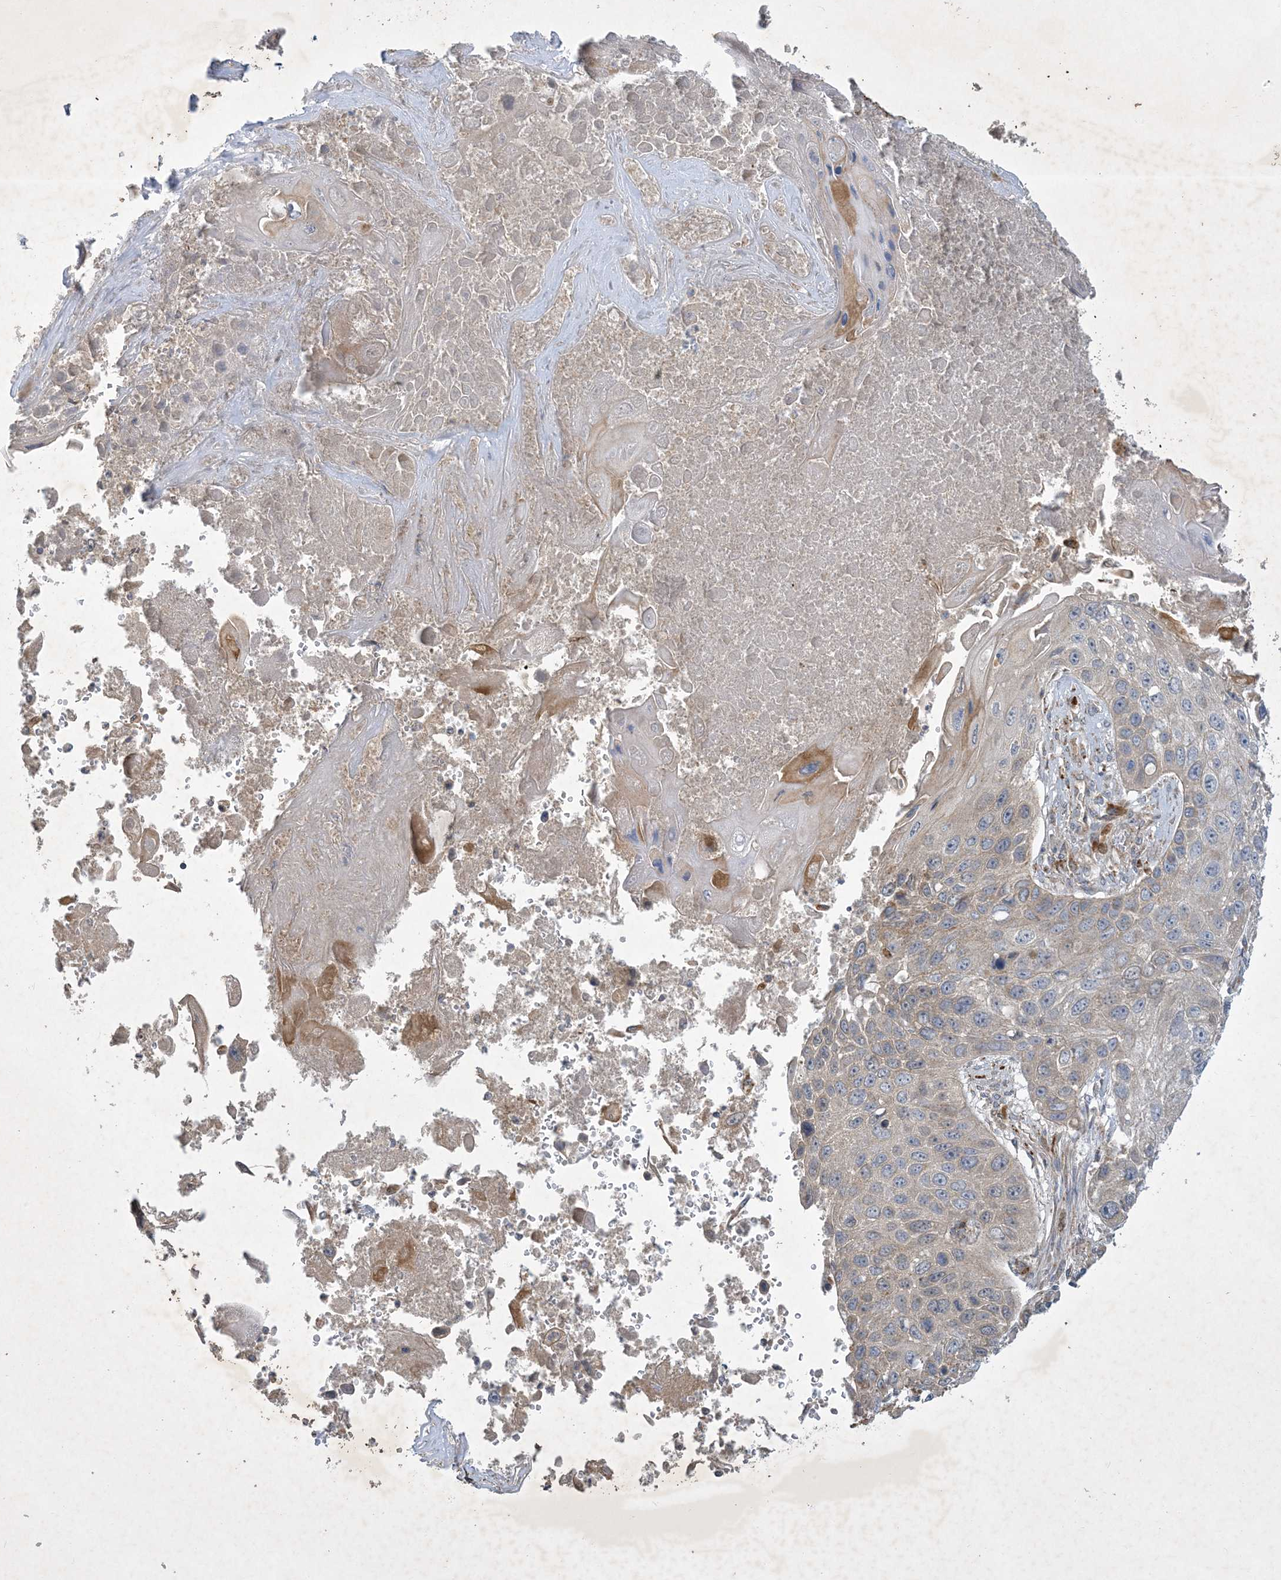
{"staining": {"intensity": "negative", "quantity": "none", "location": "none"}, "tissue": "lung cancer", "cell_type": "Tumor cells", "image_type": "cancer", "snomed": [{"axis": "morphology", "description": "Squamous cell carcinoma, NOS"}, {"axis": "topography", "description": "Lung"}], "caption": "This micrograph is of lung cancer (squamous cell carcinoma) stained with IHC to label a protein in brown with the nuclei are counter-stained blue. There is no expression in tumor cells.", "gene": "MRPS18A", "patient": {"sex": "male", "age": 61}}